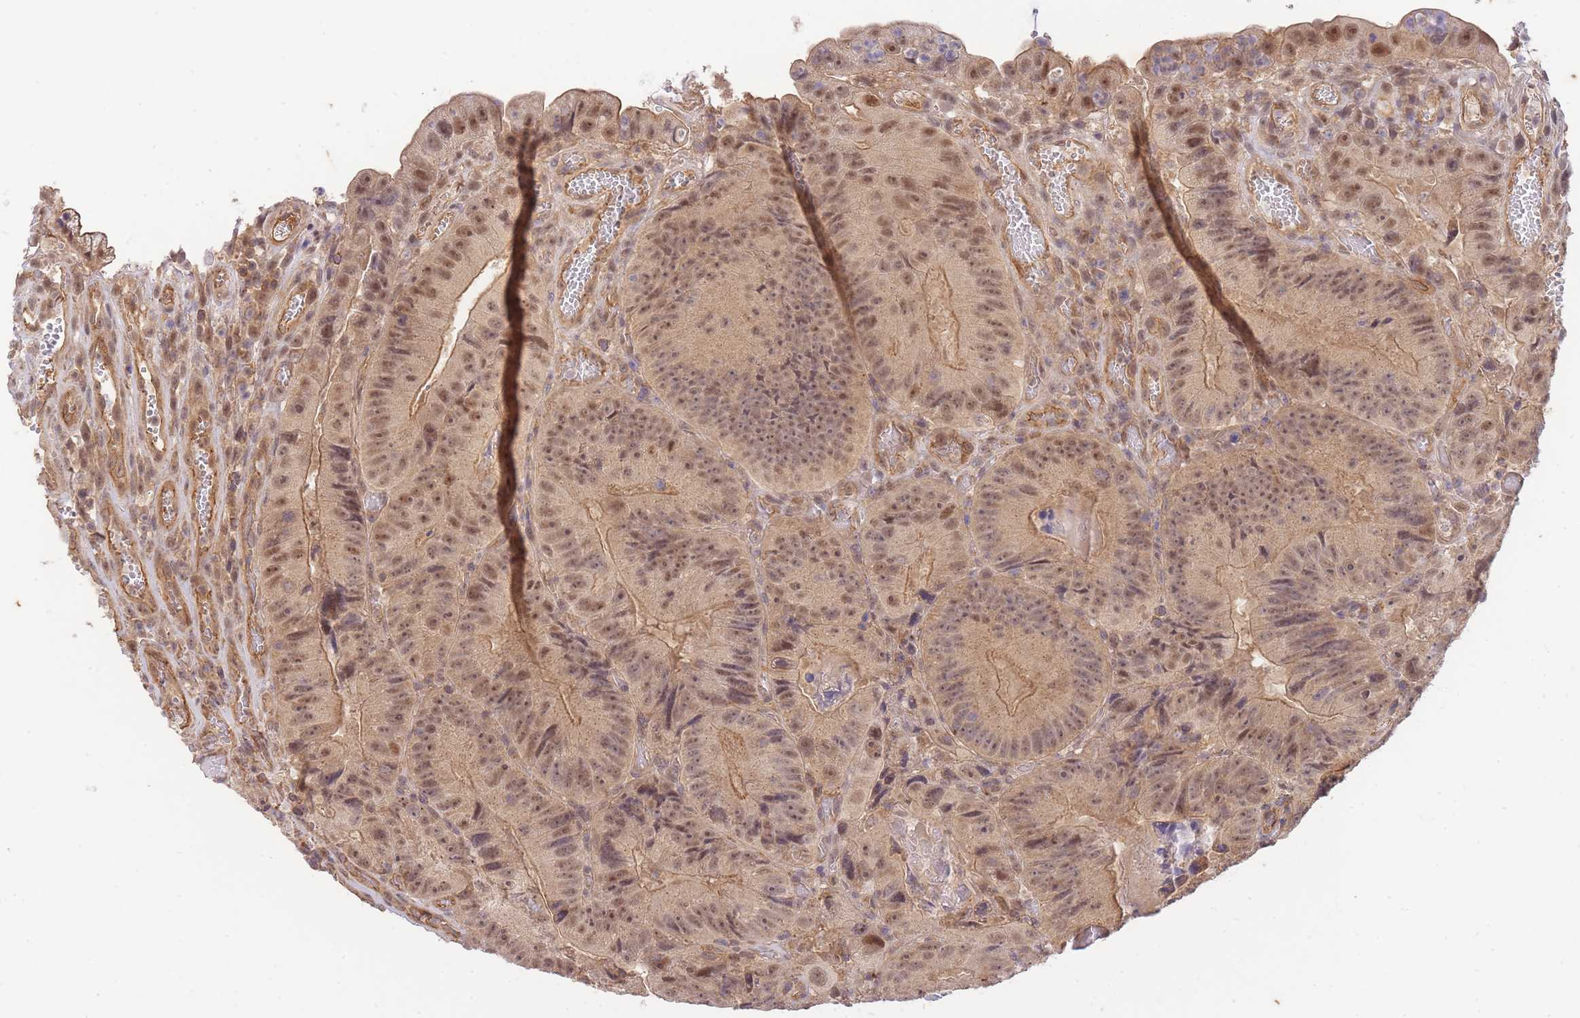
{"staining": {"intensity": "moderate", "quantity": ">75%", "location": "cytoplasmic/membranous,nuclear"}, "tissue": "colorectal cancer", "cell_type": "Tumor cells", "image_type": "cancer", "snomed": [{"axis": "morphology", "description": "Adenocarcinoma, NOS"}, {"axis": "topography", "description": "Colon"}], "caption": "Colorectal adenocarcinoma stained with IHC exhibits moderate cytoplasmic/membranous and nuclear expression in approximately >75% of tumor cells. Nuclei are stained in blue.", "gene": "ST8SIA4", "patient": {"sex": "female", "age": 86}}